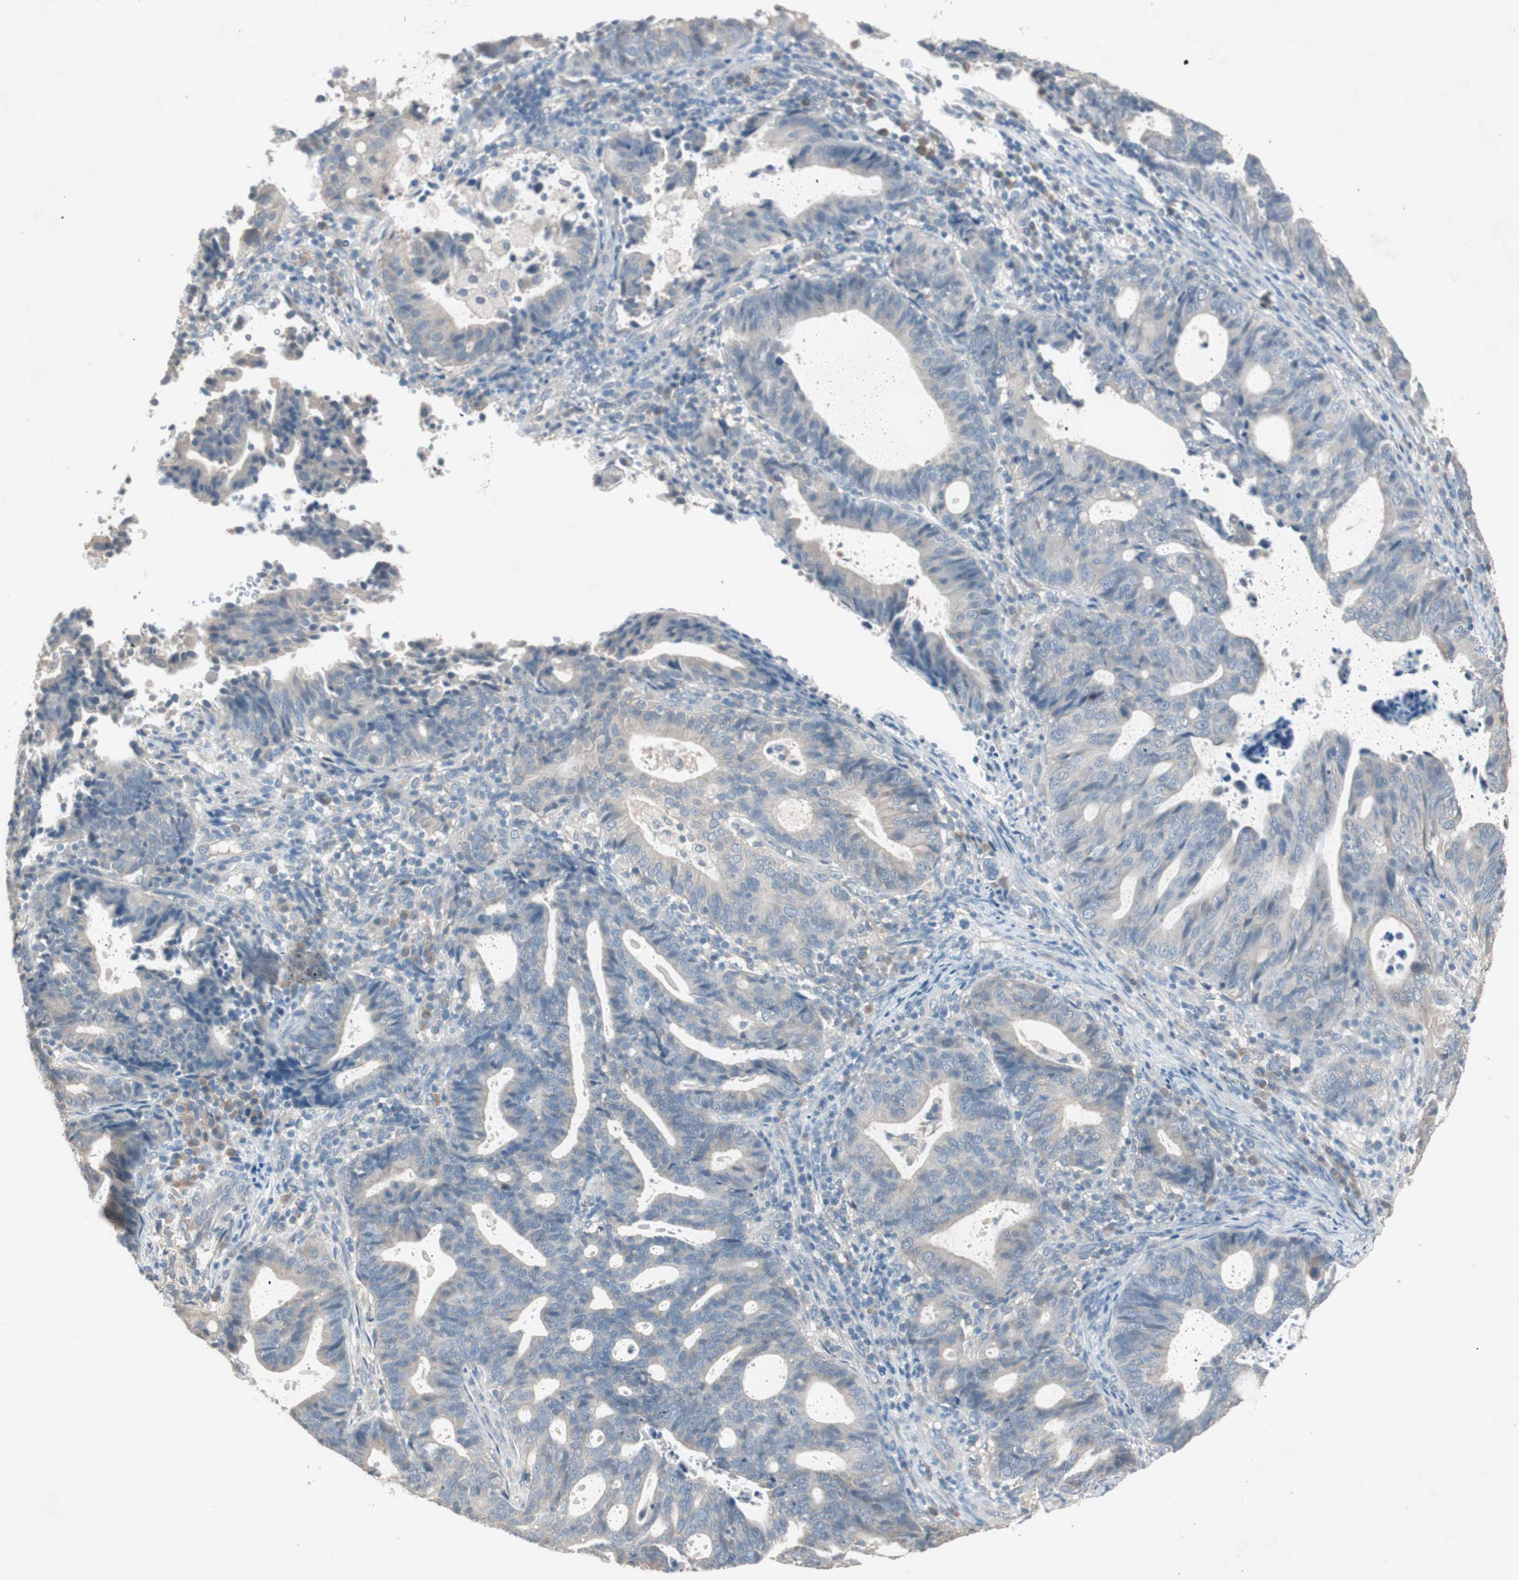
{"staining": {"intensity": "weak", "quantity": "25%-75%", "location": "cytoplasmic/membranous"}, "tissue": "endometrial cancer", "cell_type": "Tumor cells", "image_type": "cancer", "snomed": [{"axis": "morphology", "description": "Adenocarcinoma, NOS"}, {"axis": "topography", "description": "Uterus"}], "caption": "Tumor cells demonstrate weak cytoplasmic/membranous staining in approximately 25%-75% of cells in endometrial cancer. (Brightfield microscopy of DAB IHC at high magnification).", "gene": "KHK", "patient": {"sex": "female", "age": 83}}